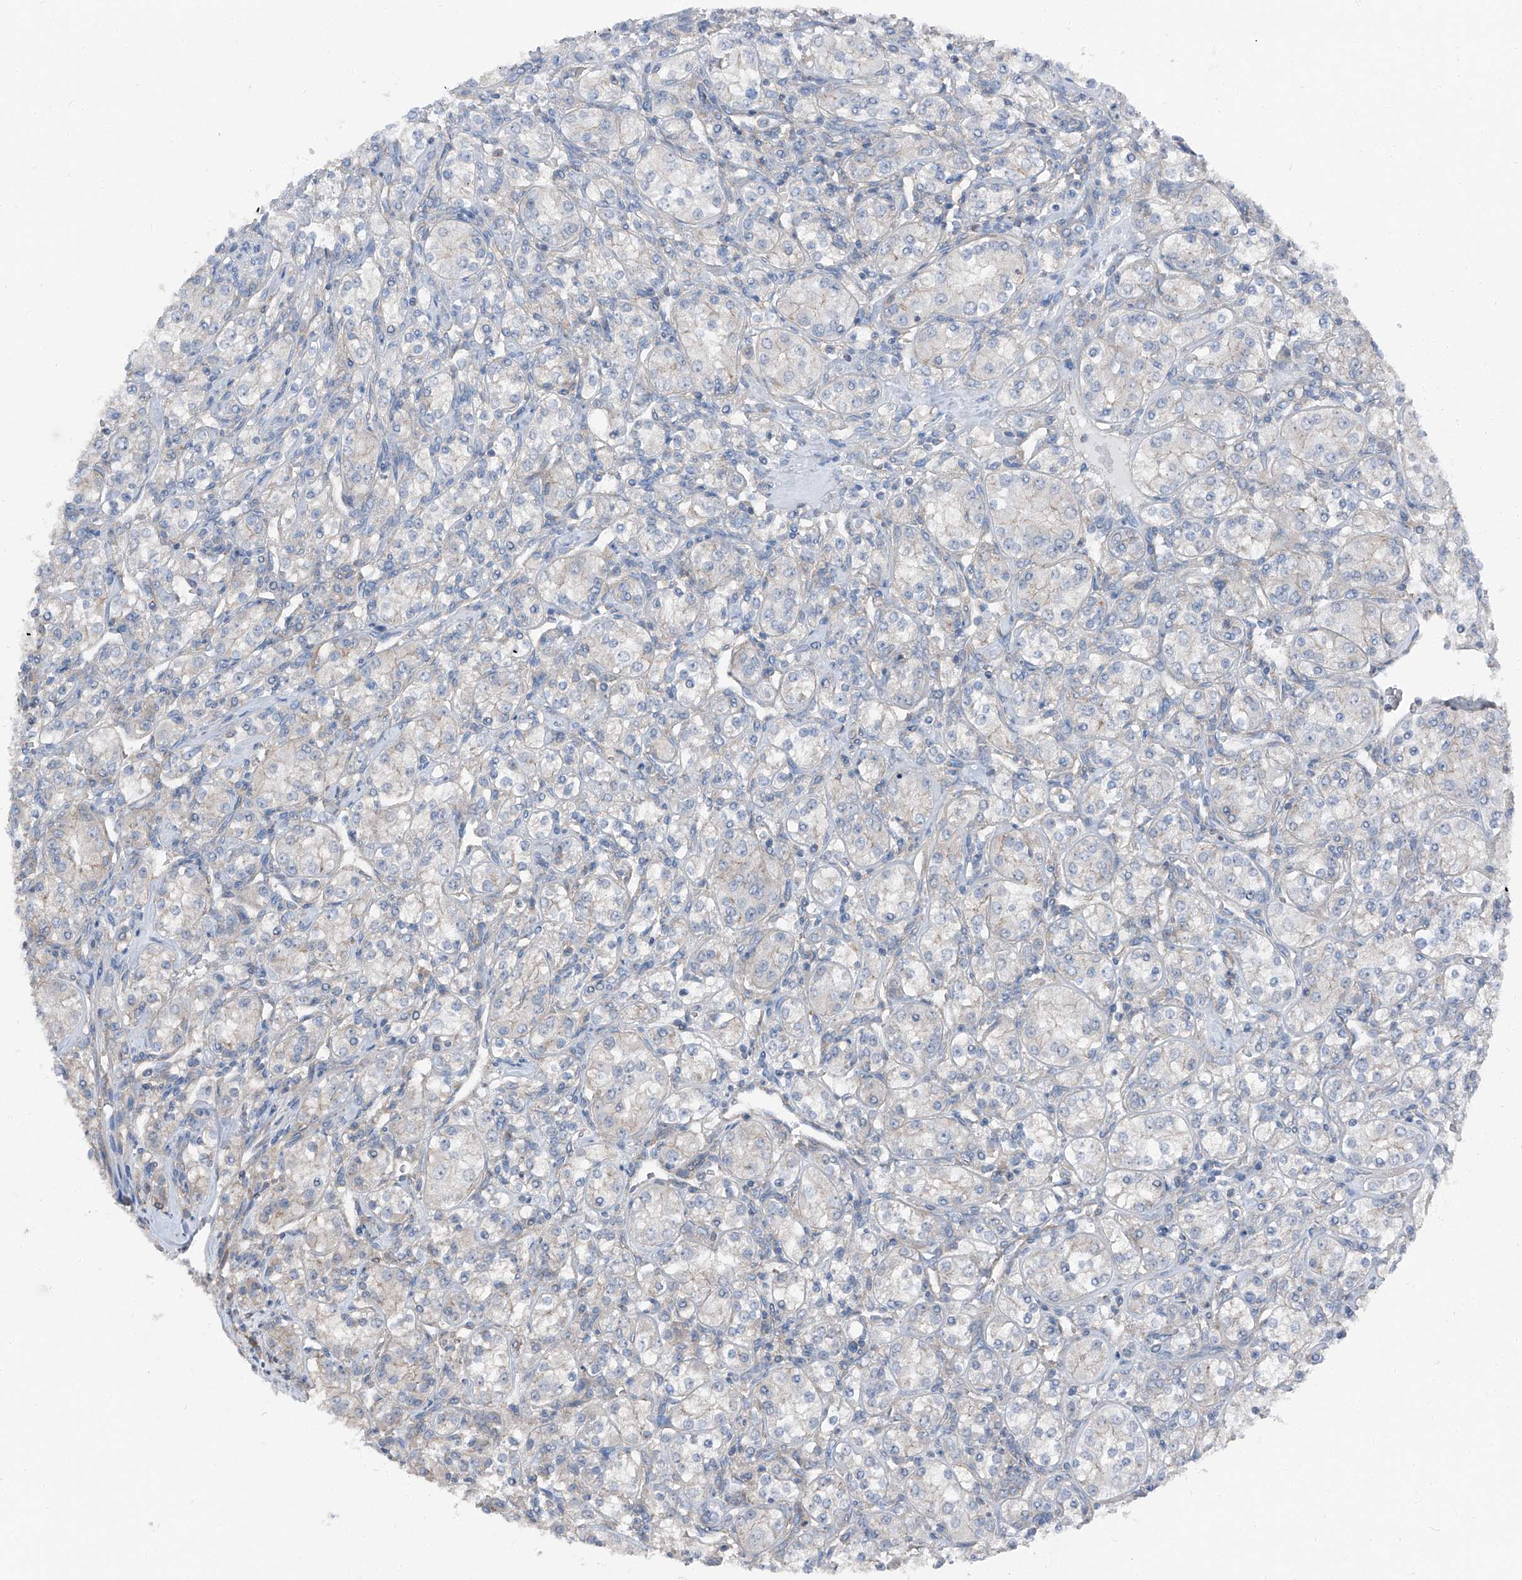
{"staining": {"intensity": "negative", "quantity": "none", "location": "none"}, "tissue": "renal cancer", "cell_type": "Tumor cells", "image_type": "cancer", "snomed": [{"axis": "morphology", "description": "Adenocarcinoma, NOS"}, {"axis": "topography", "description": "Kidney"}], "caption": "Human renal cancer (adenocarcinoma) stained for a protein using IHC exhibits no staining in tumor cells.", "gene": "GPR142", "patient": {"sex": "male", "age": 77}}